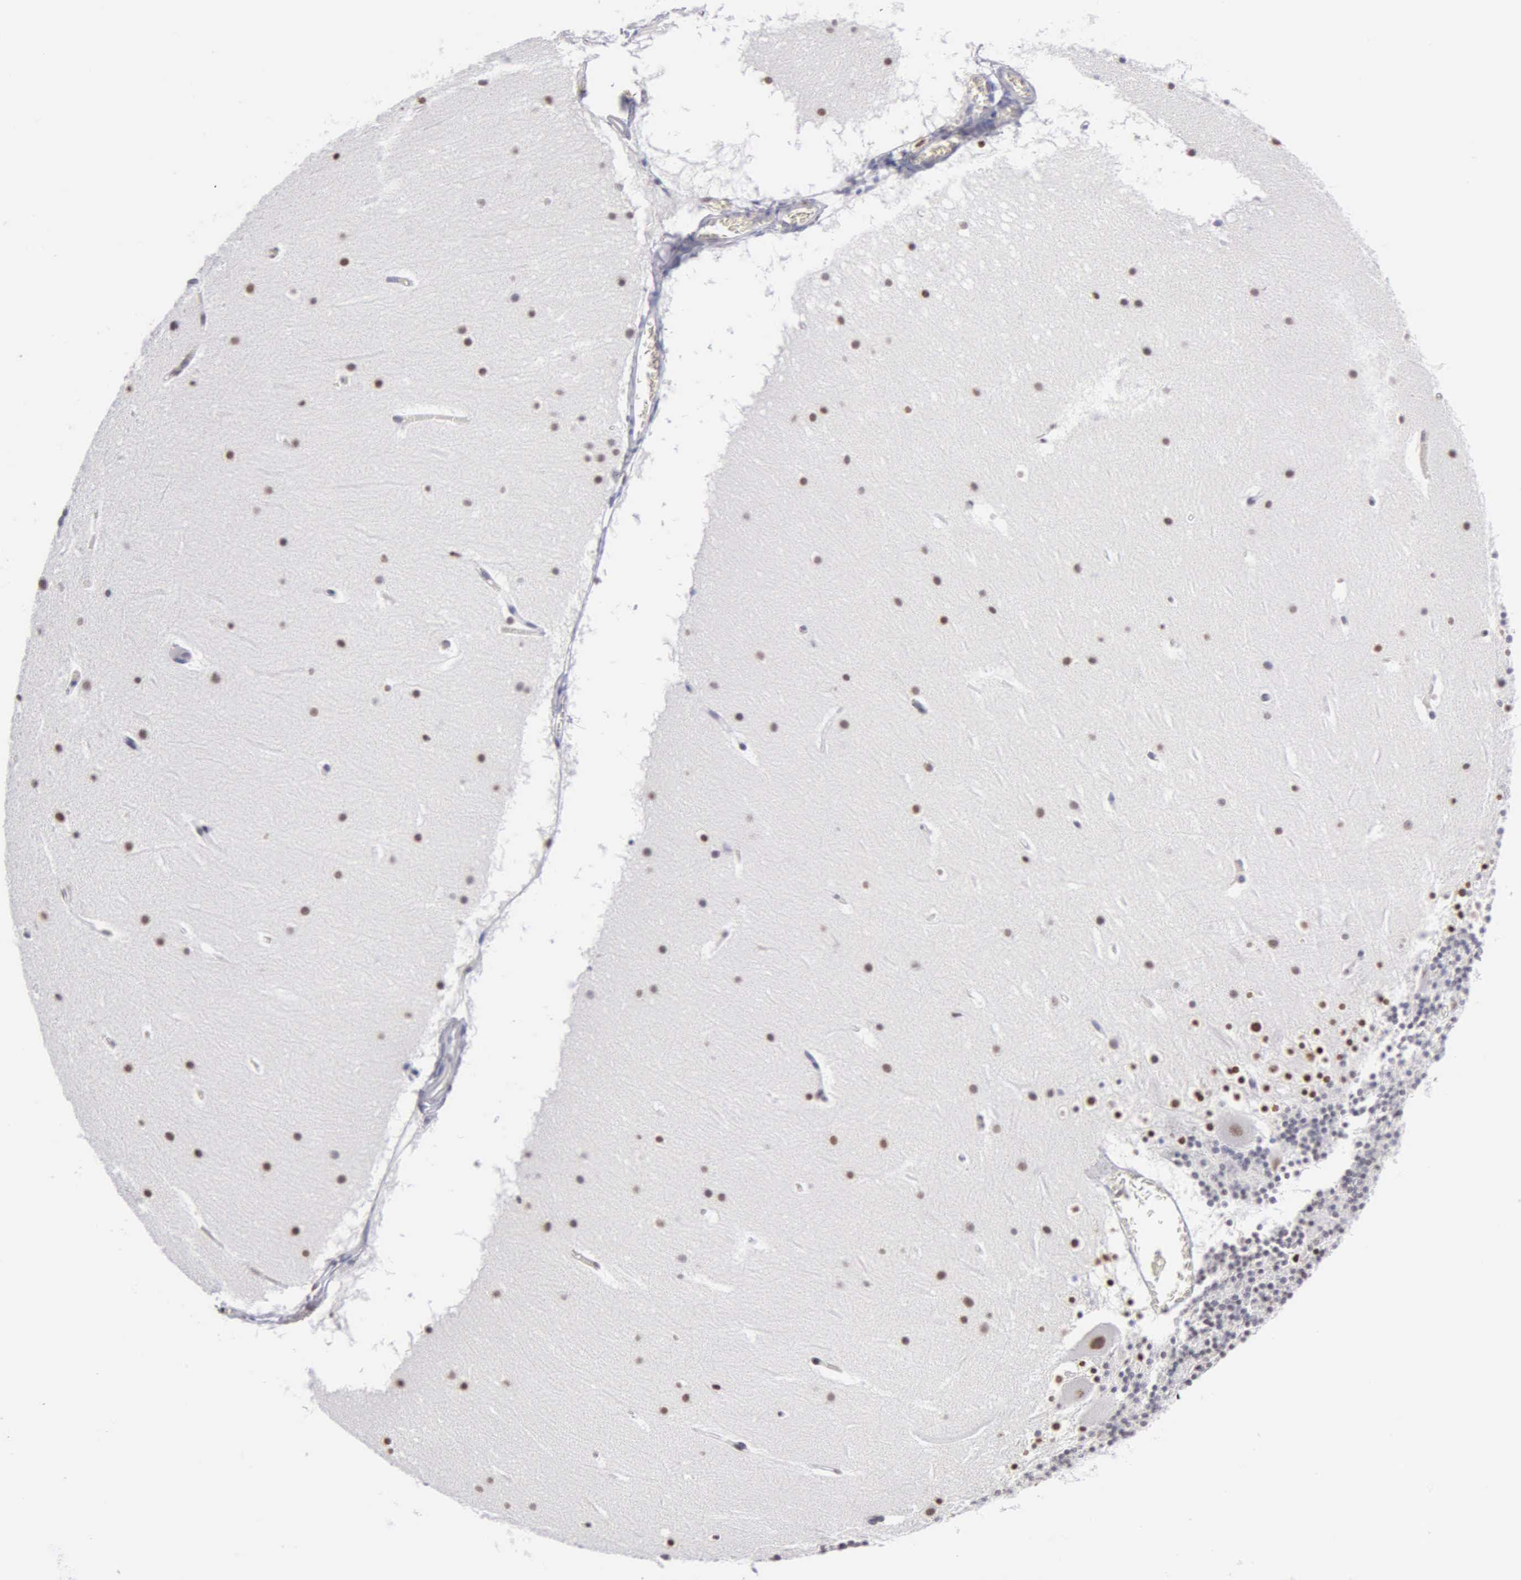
{"staining": {"intensity": "moderate", "quantity": "<25%", "location": "nuclear"}, "tissue": "cerebellum", "cell_type": "Cells in granular layer", "image_type": "normal", "snomed": [{"axis": "morphology", "description": "Normal tissue, NOS"}, {"axis": "topography", "description": "Cerebellum"}], "caption": "Protein analysis of unremarkable cerebellum shows moderate nuclear staining in approximately <25% of cells in granular layer.", "gene": "CCNG1", "patient": {"sex": "male", "age": 45}}